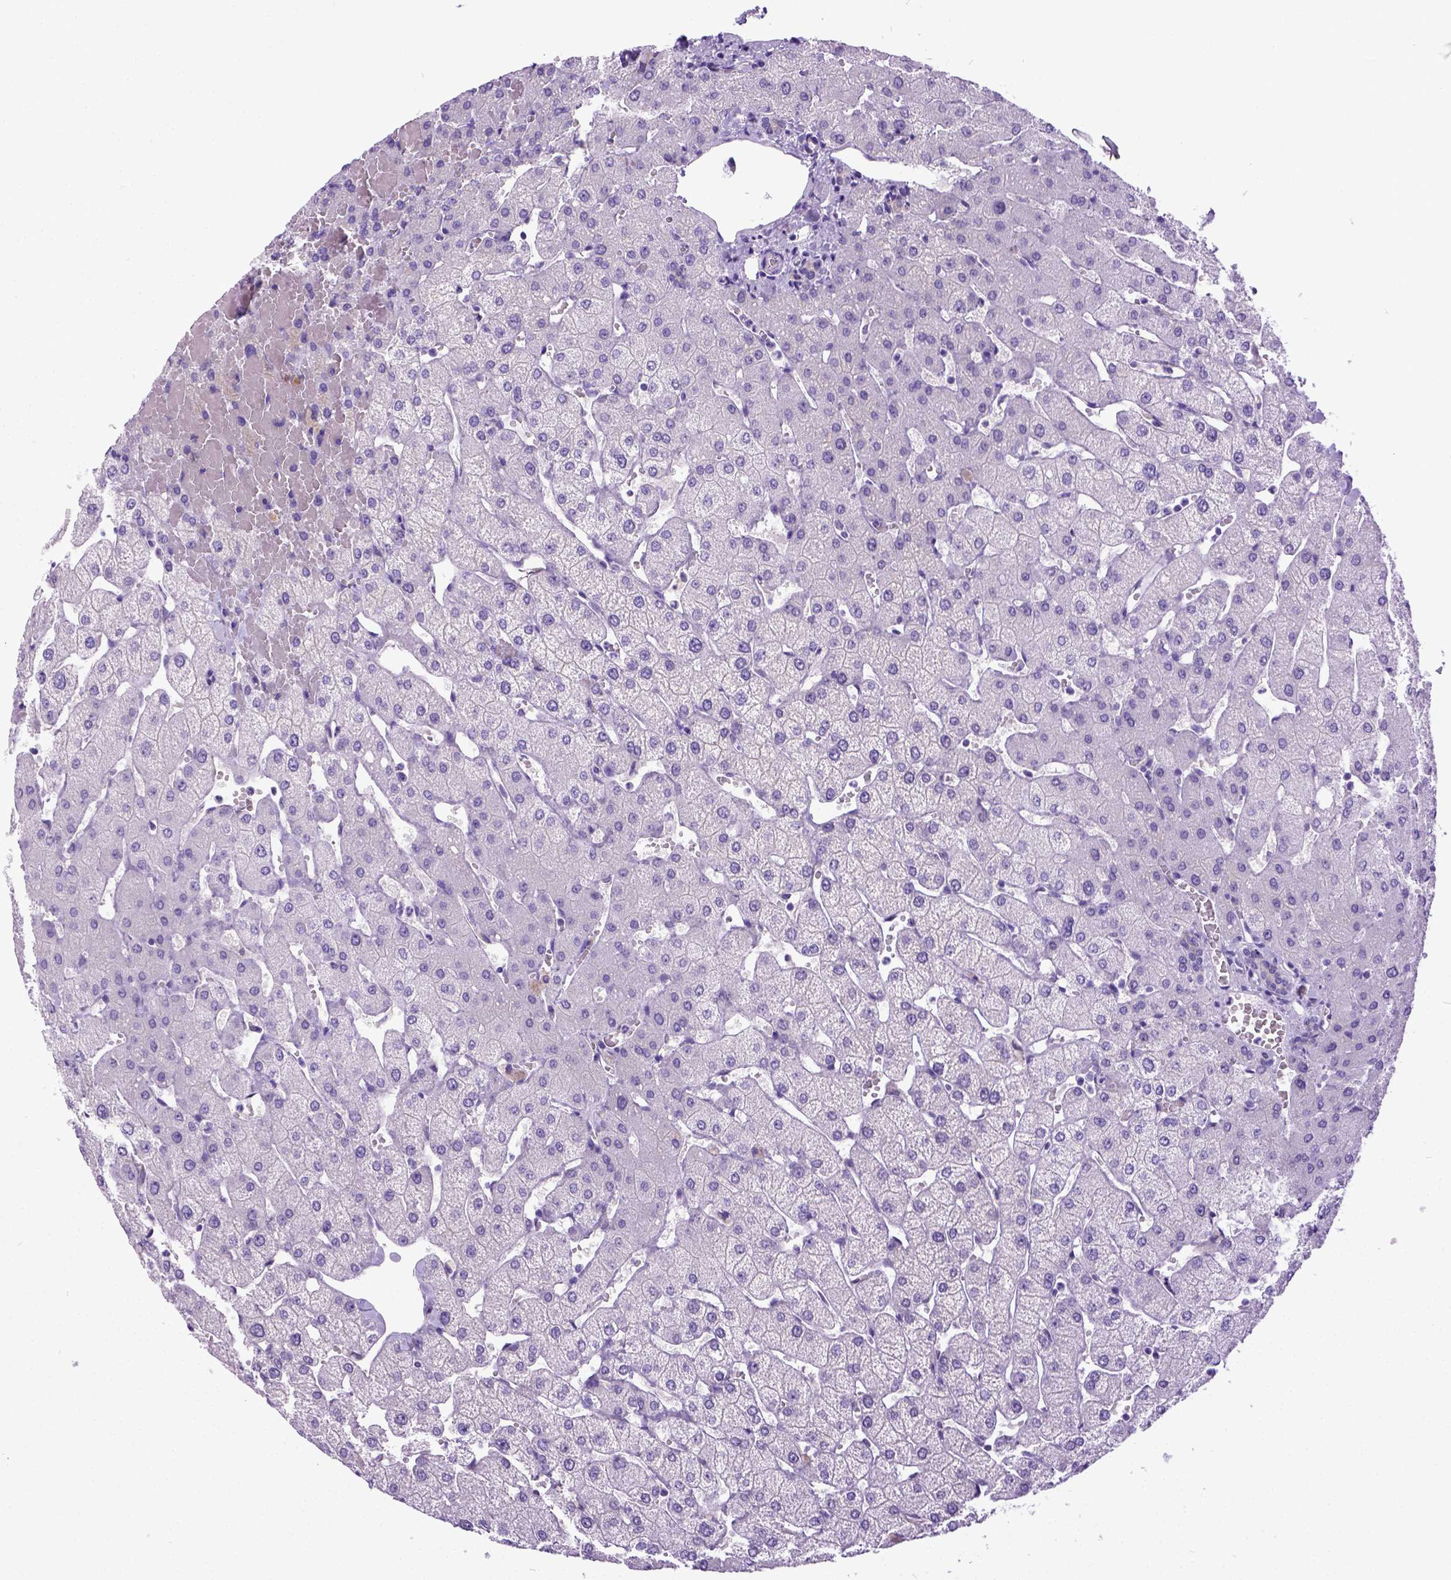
{"staining": {"intensity": "negative", "quantity": "none", "location": "none"}, "tissue": "liver", "cell_type": "Cholangiocytes", "image_type": "normal", "snomed": [{"axis": "morphology", "description": "Normal tissue, NOS"}, {"axis": "topography", "description": "Liver"}], "caption": "Immunohistochemical staining of benign human liver displays no significant staining in cholangiocytes. The staining is performed using DAB (3,3'-diaminobenzidine) brown chromogen with nuclei counter-stained in using hematoxylin.", "gene": "NEK5", "patient": {"sex": "female", "age": 54}}